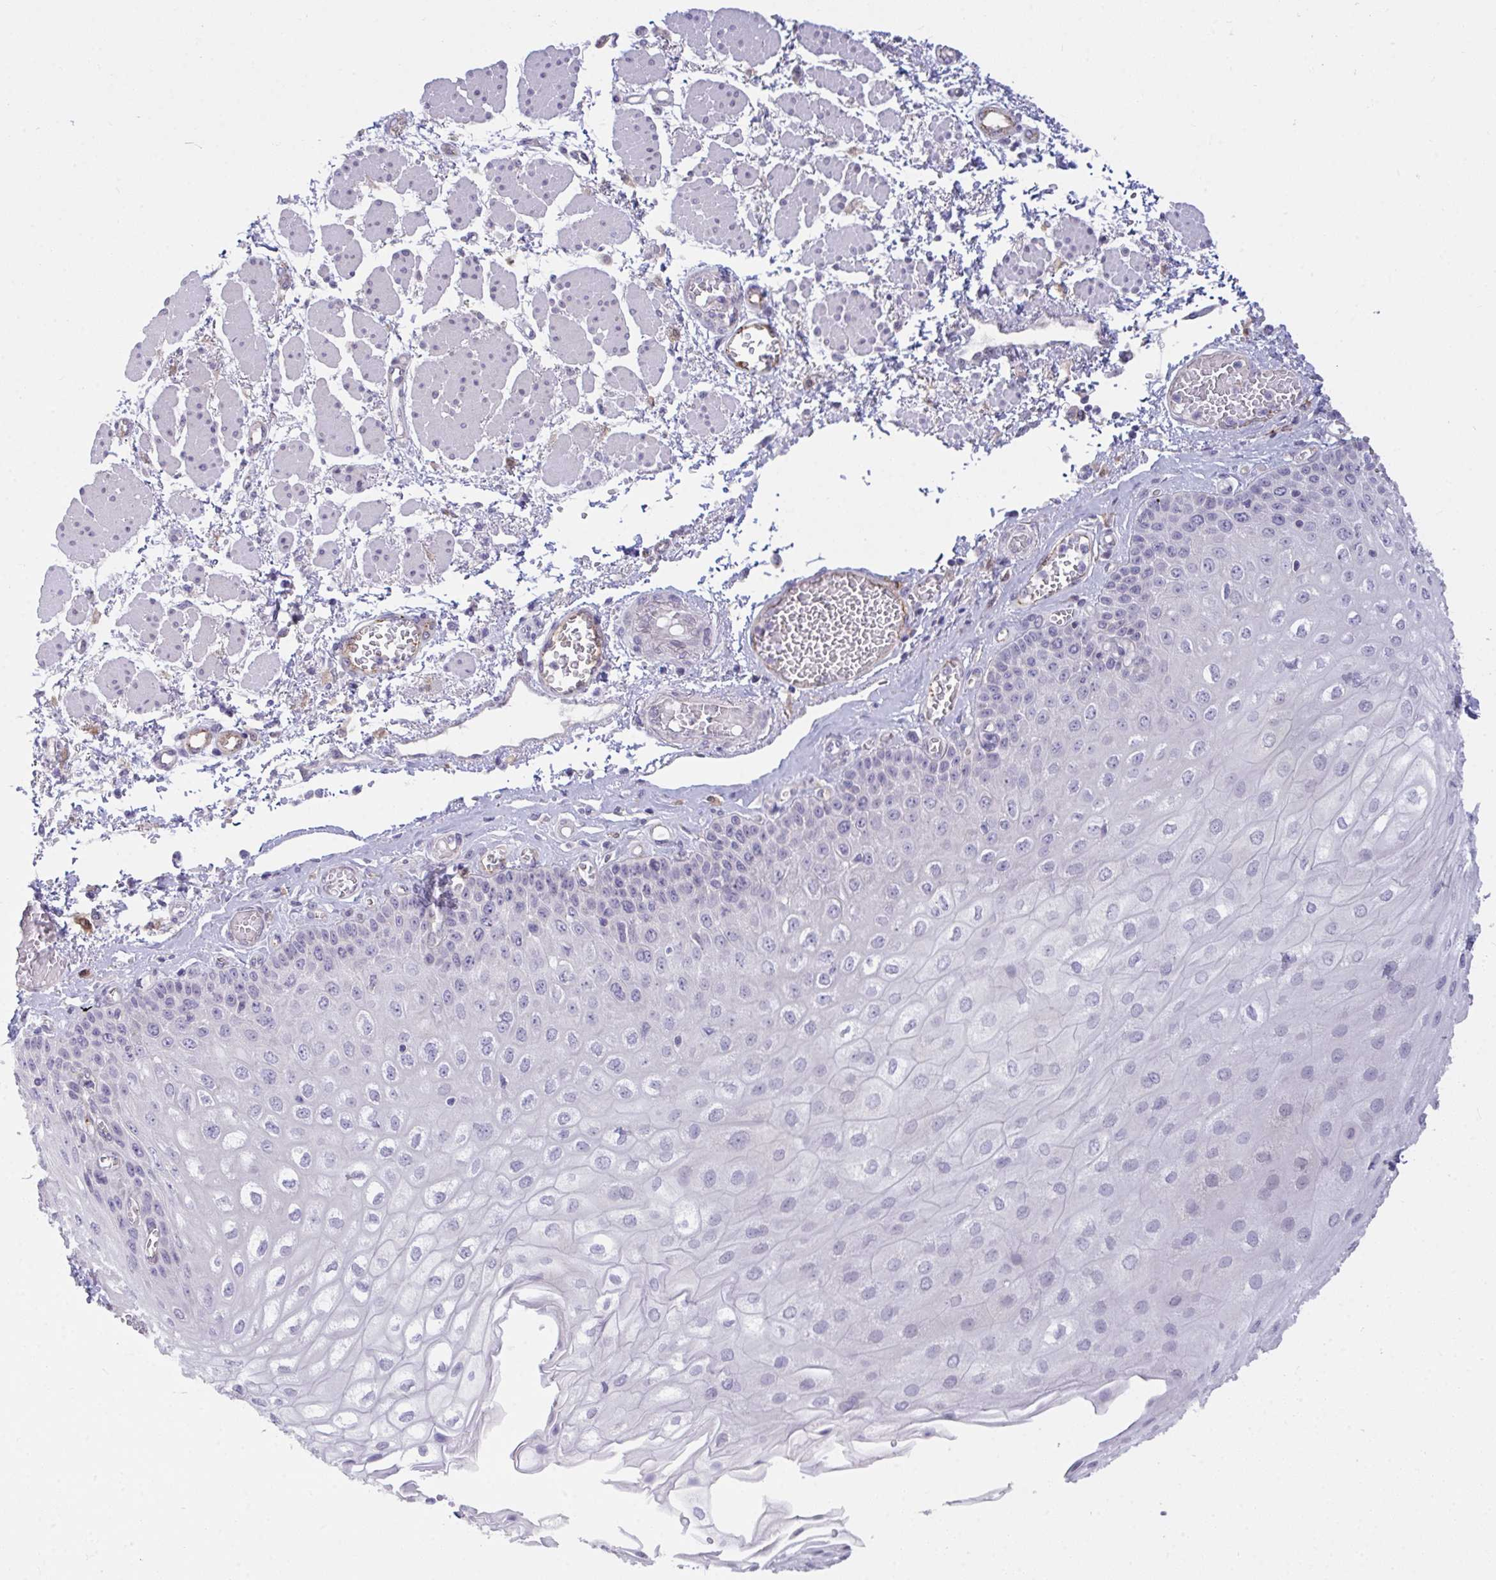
{"staining": {"intensity": "negative", "quantity": "none", "location": "none"}, "tissue": "esophagus", "cell_type": "Squamous epithelial cells", "image_type": "normal", "snomed": [{"axis": "morphology", "description": "Normal tissue, NOS"}, {"axis": "morphology", "description": "Adenocarcinoma, NOS"}, {"axis": "topography", "description": "Esophagus"}], "caption": "There is no significant staining in squamous epithelial cells of esophagus. Nuclei are stained in blue.", "gene": "SEMA6B", "patient": {"sex": "male", "age": 81}}